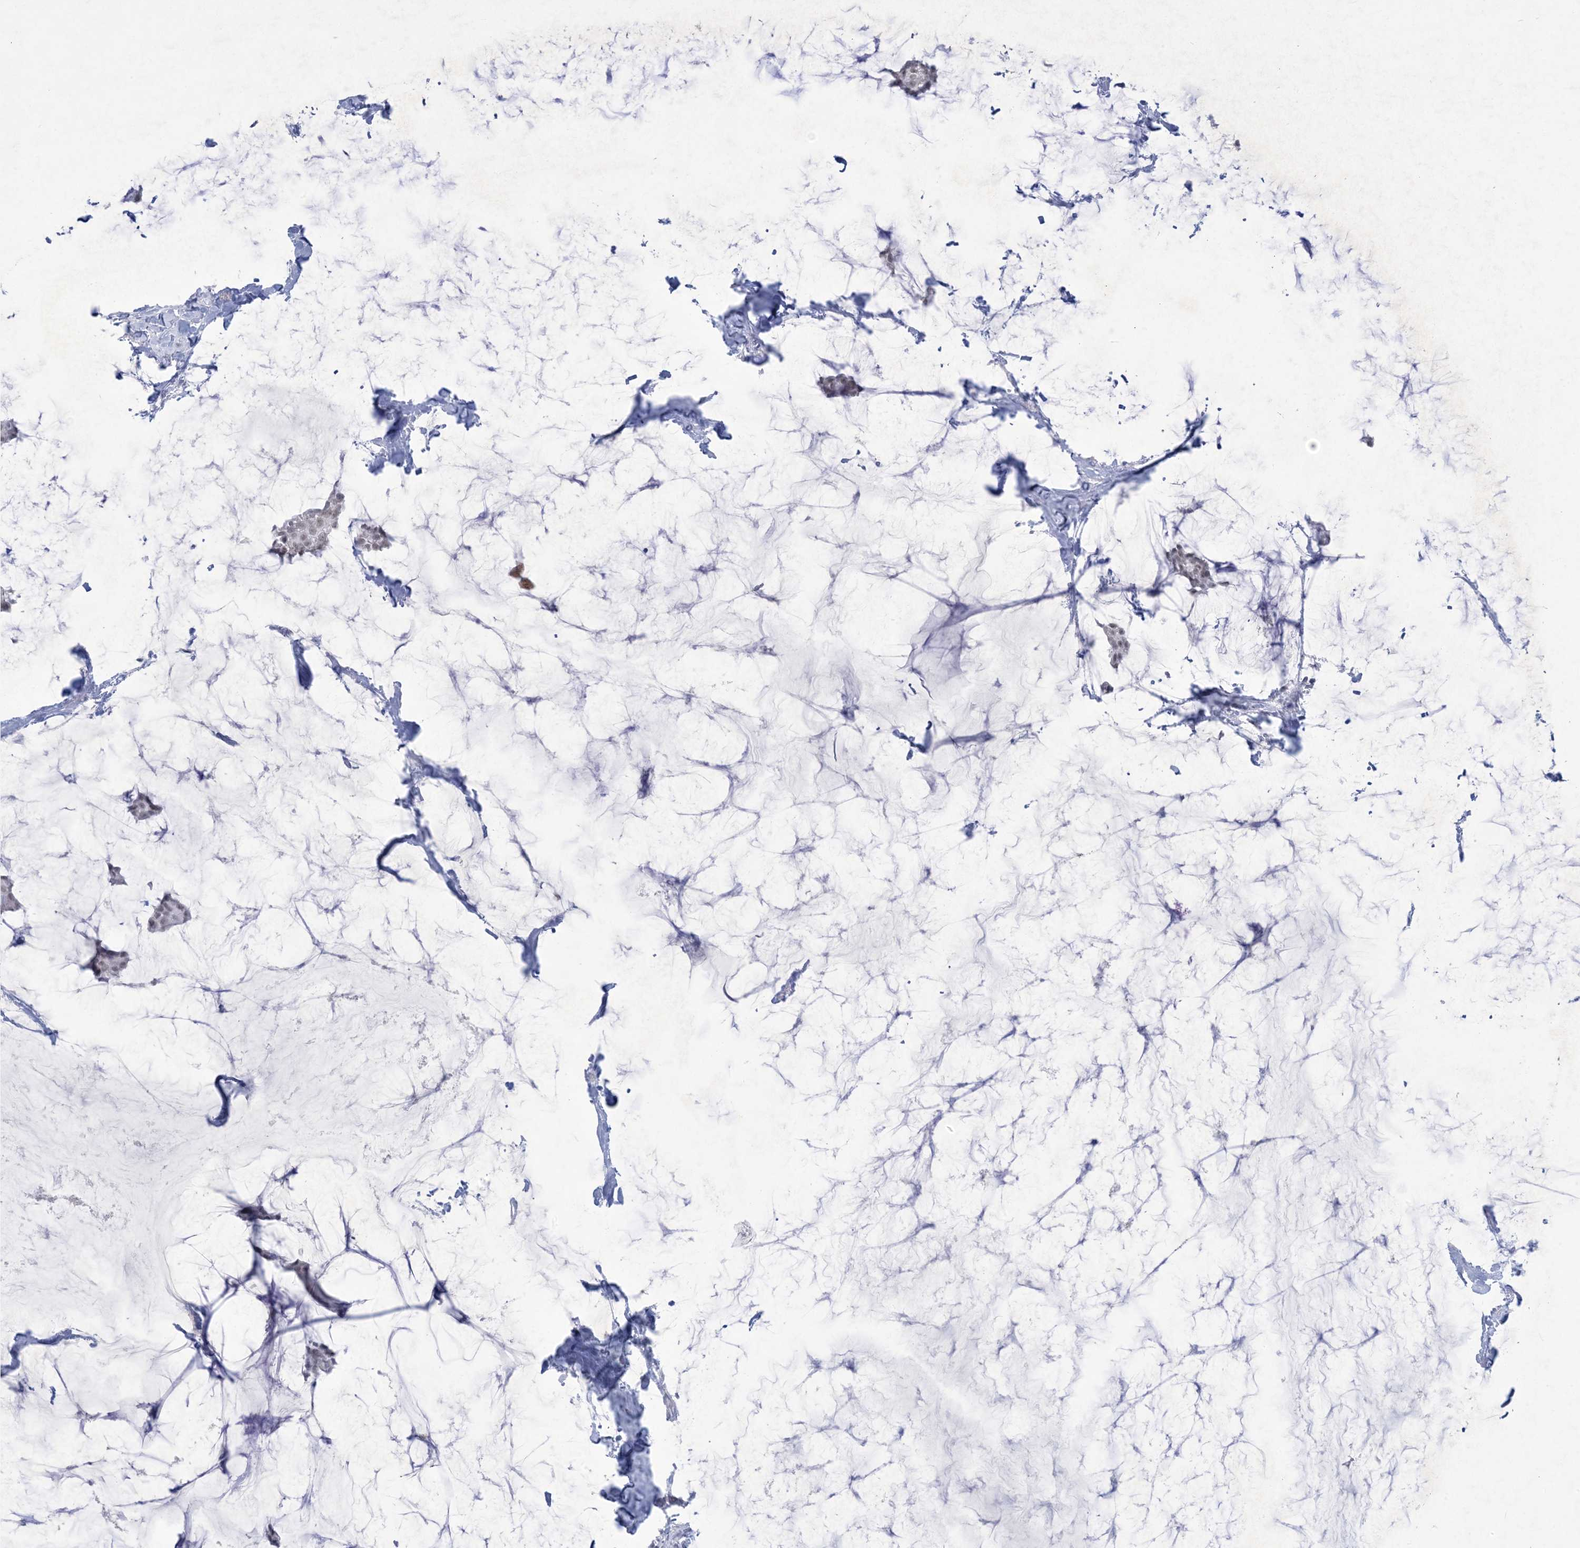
{"staining": {"intensity": "weak", "quantity": "<25%", "location": "nuclear"}, "tissue": "breast cancer", "cell_type": "Tumor cells", "image_type": "cancer", "snomed": [{"axis": "morphology", "description": "Duct carcinoma"}, {"axis": "topography", "description": "Breast"}], "caption": "This is an IHC histopathology image of human breast cancer (infiltrating ductal carcinoma). There is no staining in tumor cells.", "gene": "HOMEZ", "patient": {"sex": "female", "age": 93}}